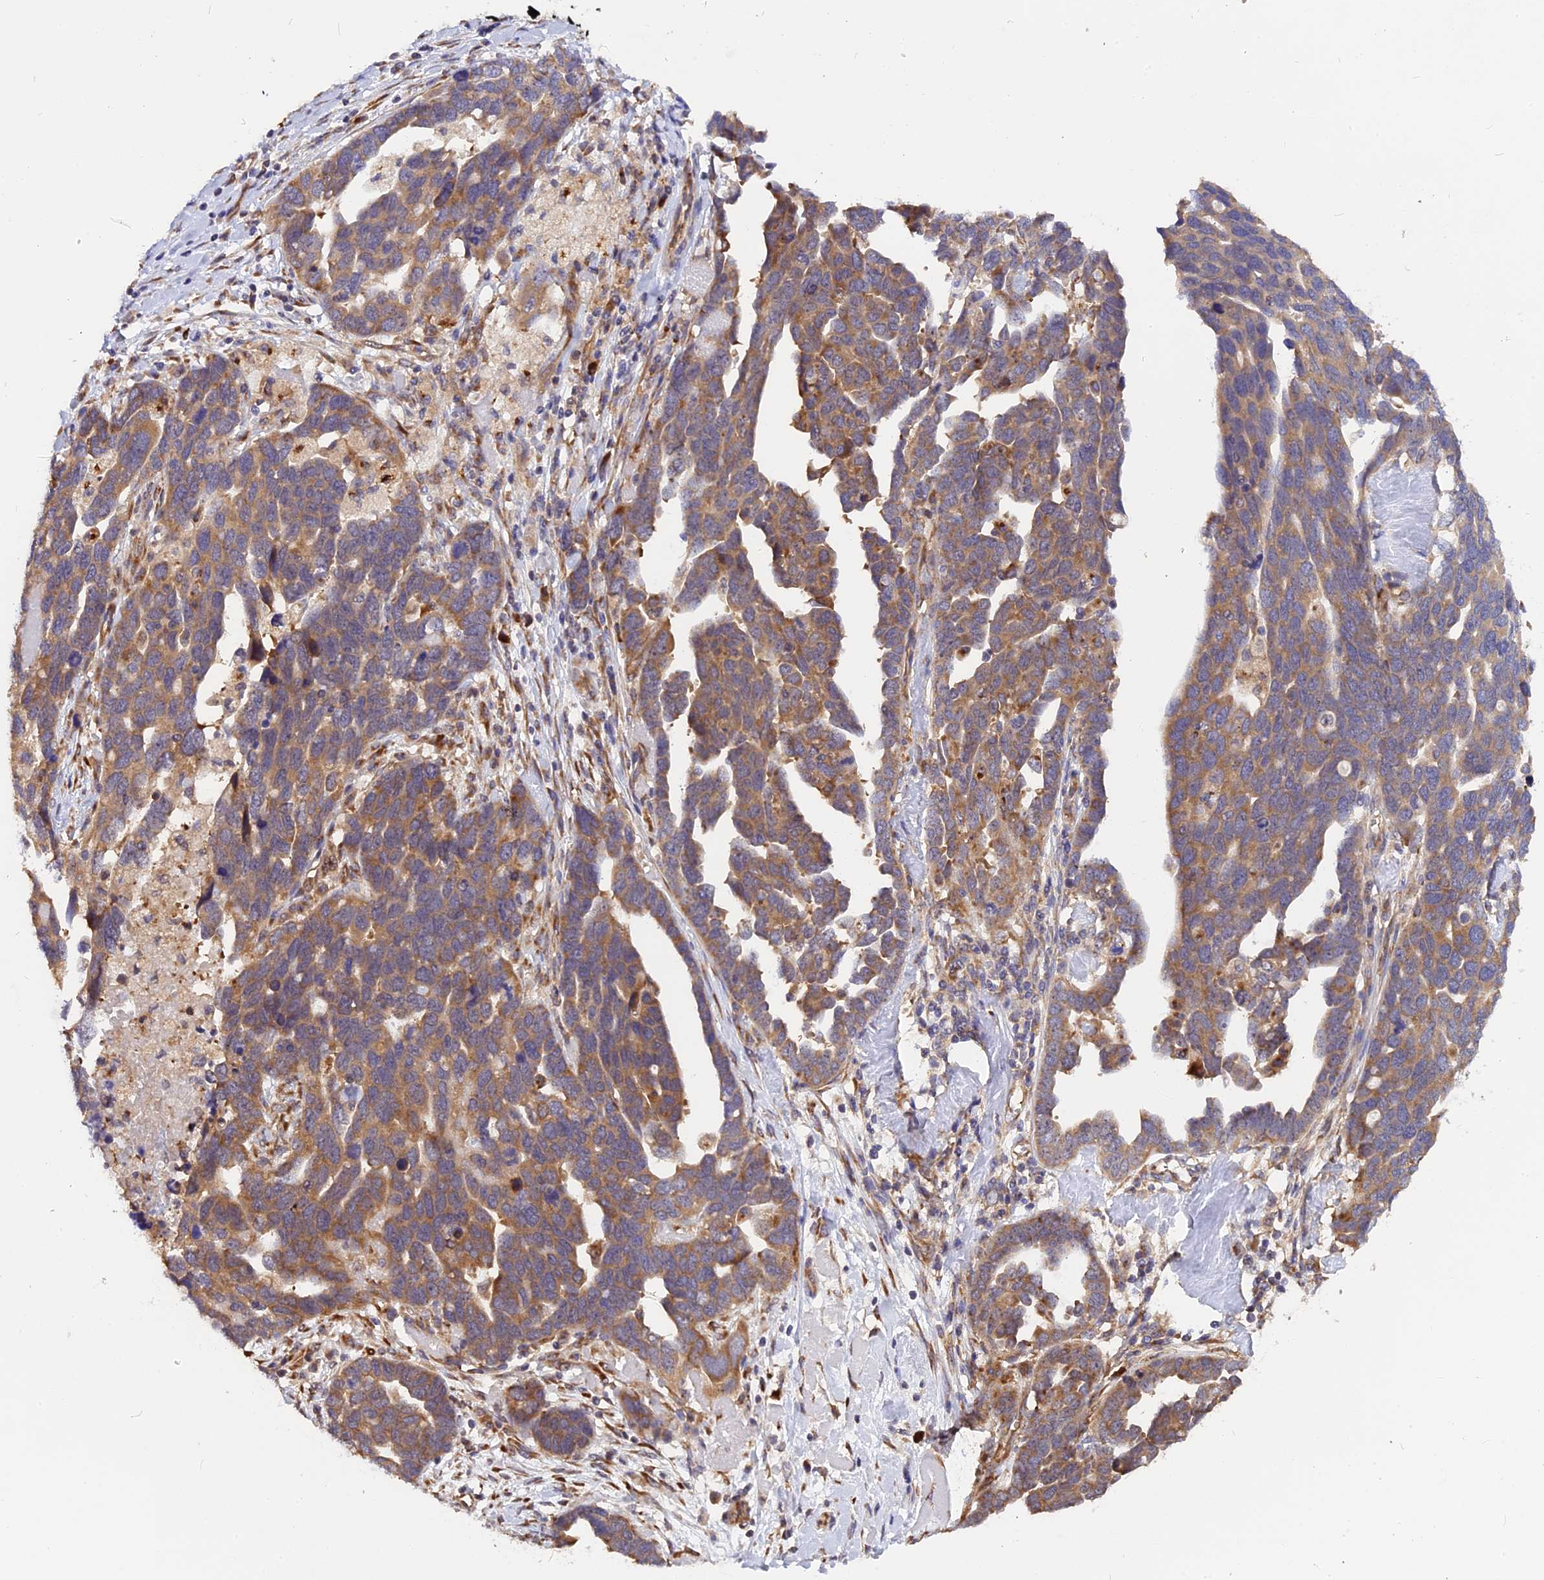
{"staining": {"intensity": "moderate", "quantity": ">75%", "location": "cytoplasmic/membranous"}, "tissue": "ovarian cancer", "cell_type": "Tumor cells", "image_type": "cancer", "snomed": [{"axis": "morphology", "description": "Cystadenocarcinoma, serous, NOS"}, {"axis": "topography", "description": "Ovary"}], "caption": "Immunohistochemical staining of human ovarian serous cystadenocarcinoma reveals moderate cytoplasmic/membranous protein staining in approximately >75% of tumor cells.", "gene": "GNPTAB", "patient": {"sex": "female", "age": 54}}